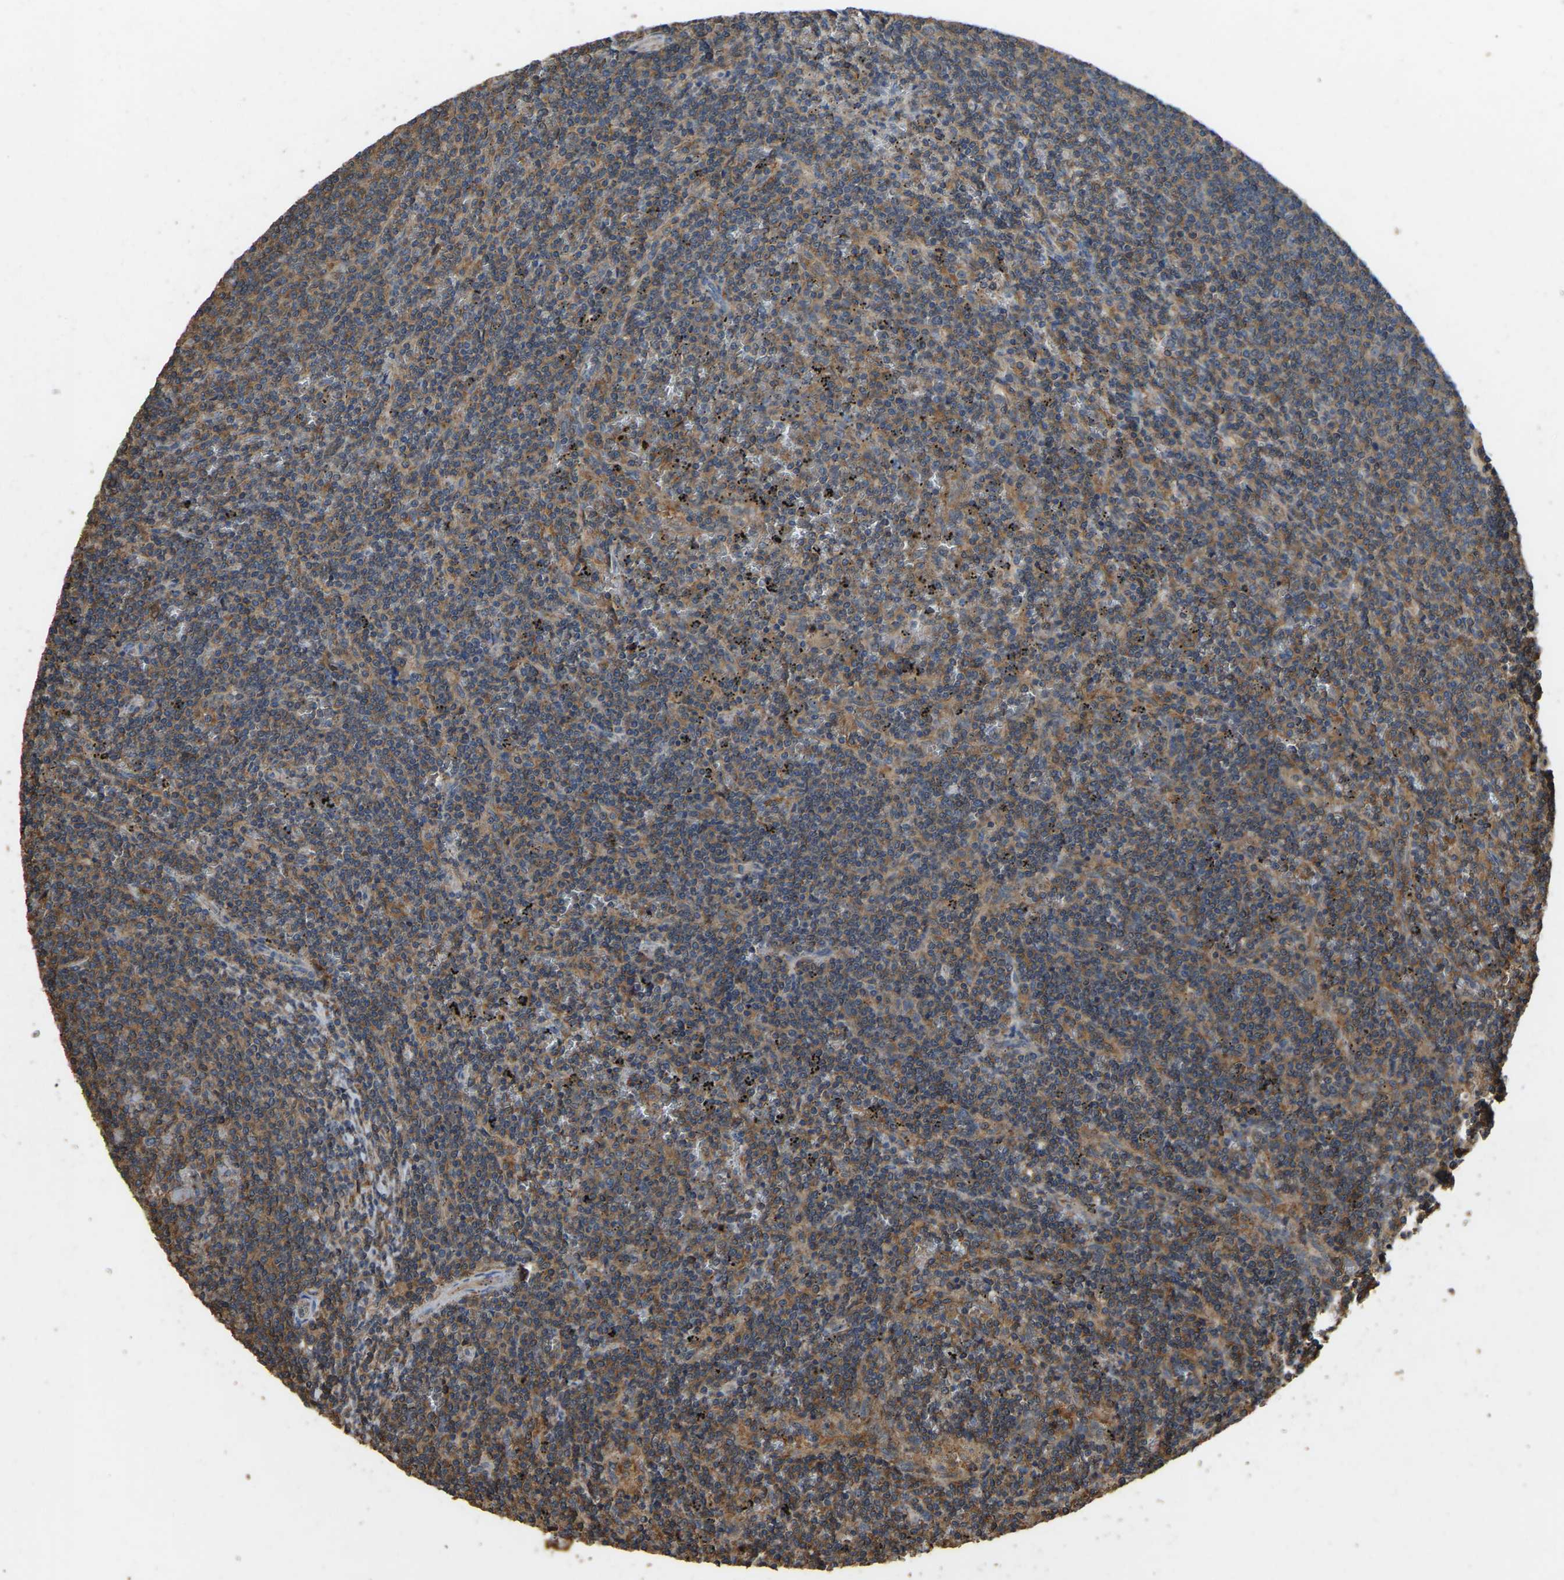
{"staining": {"intensity": "moderate", "quantity": "25%-75%", "location": "cytoplasmic/membranous"}, "tissue": "lymphoma", "cell_type": "Tumor cells", "image_type": "cancer", "snomed": [{"axis": "morphology", "description": "Malignant lymphoma, non-Hodgkin's type, Low grade"}, {"axis": "topography", "description": "Spleen"}], "caption": "Low-grade malignant lymphoma, non-Hodgkin's type tissue demonstrates moderate cytoplasmic/membranous expression in about 25%-75% of tumor cells, visualized by immunohistochemistry.", "gene": "FHIT", "patient": {"sex": "female", "age": 50}}